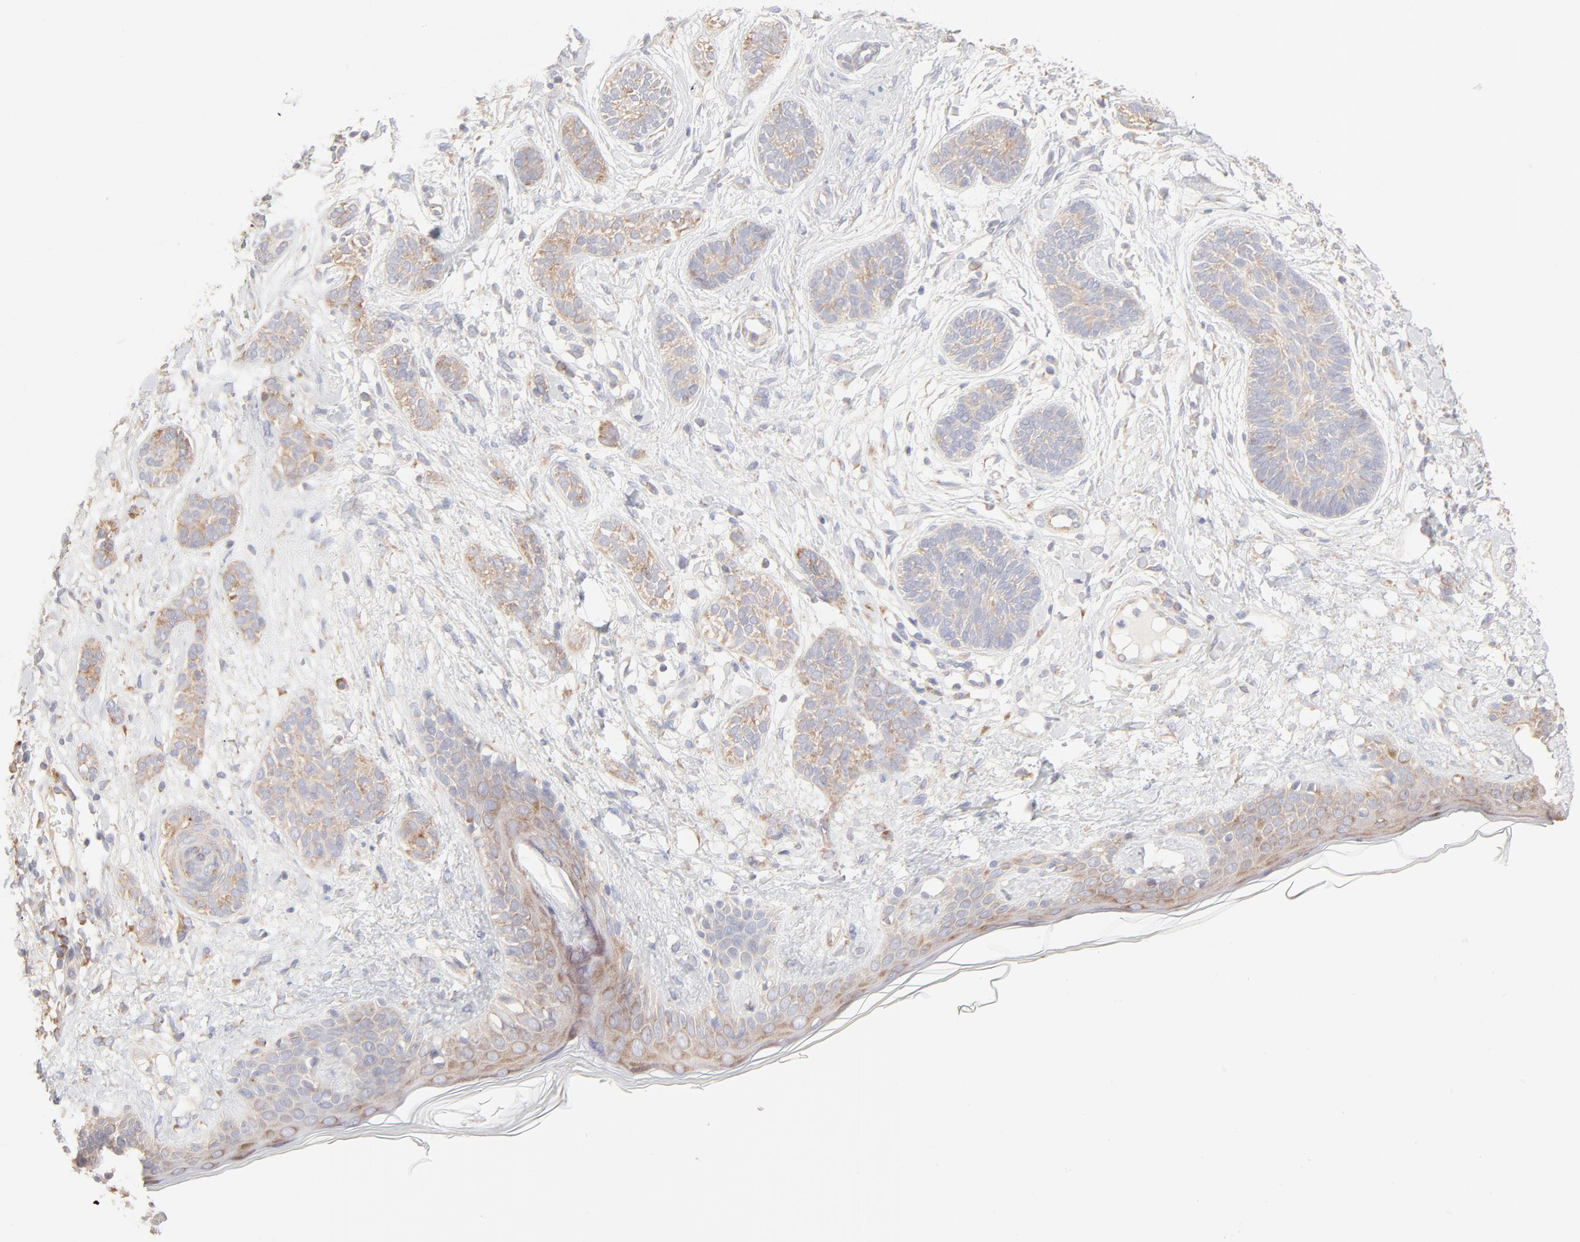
{"staining": {"intensity": "weak", "quantity": ">75%", "location": "cytoplasmic/membranous"}, "tissue": "skin cancer", "cell_type": "Tumor cells", "image_type": "cancer", "snomed": [{"axis": "morphology", "description": "Normal tissue, NOS"}, {"axis": "morphology", "description": "Basal cell carcinoma"}, {"axis": "topography", "description": "Skin"}], "caption": "About >75% of tumor cells in human basal cell carcinoma (skin) reveal weak cytoplasmic/membranous protein positivity as visualized by brown immunohistochemical staining.", "gene": "RPS21", "patient": {"sex": "male", "age": 63}}